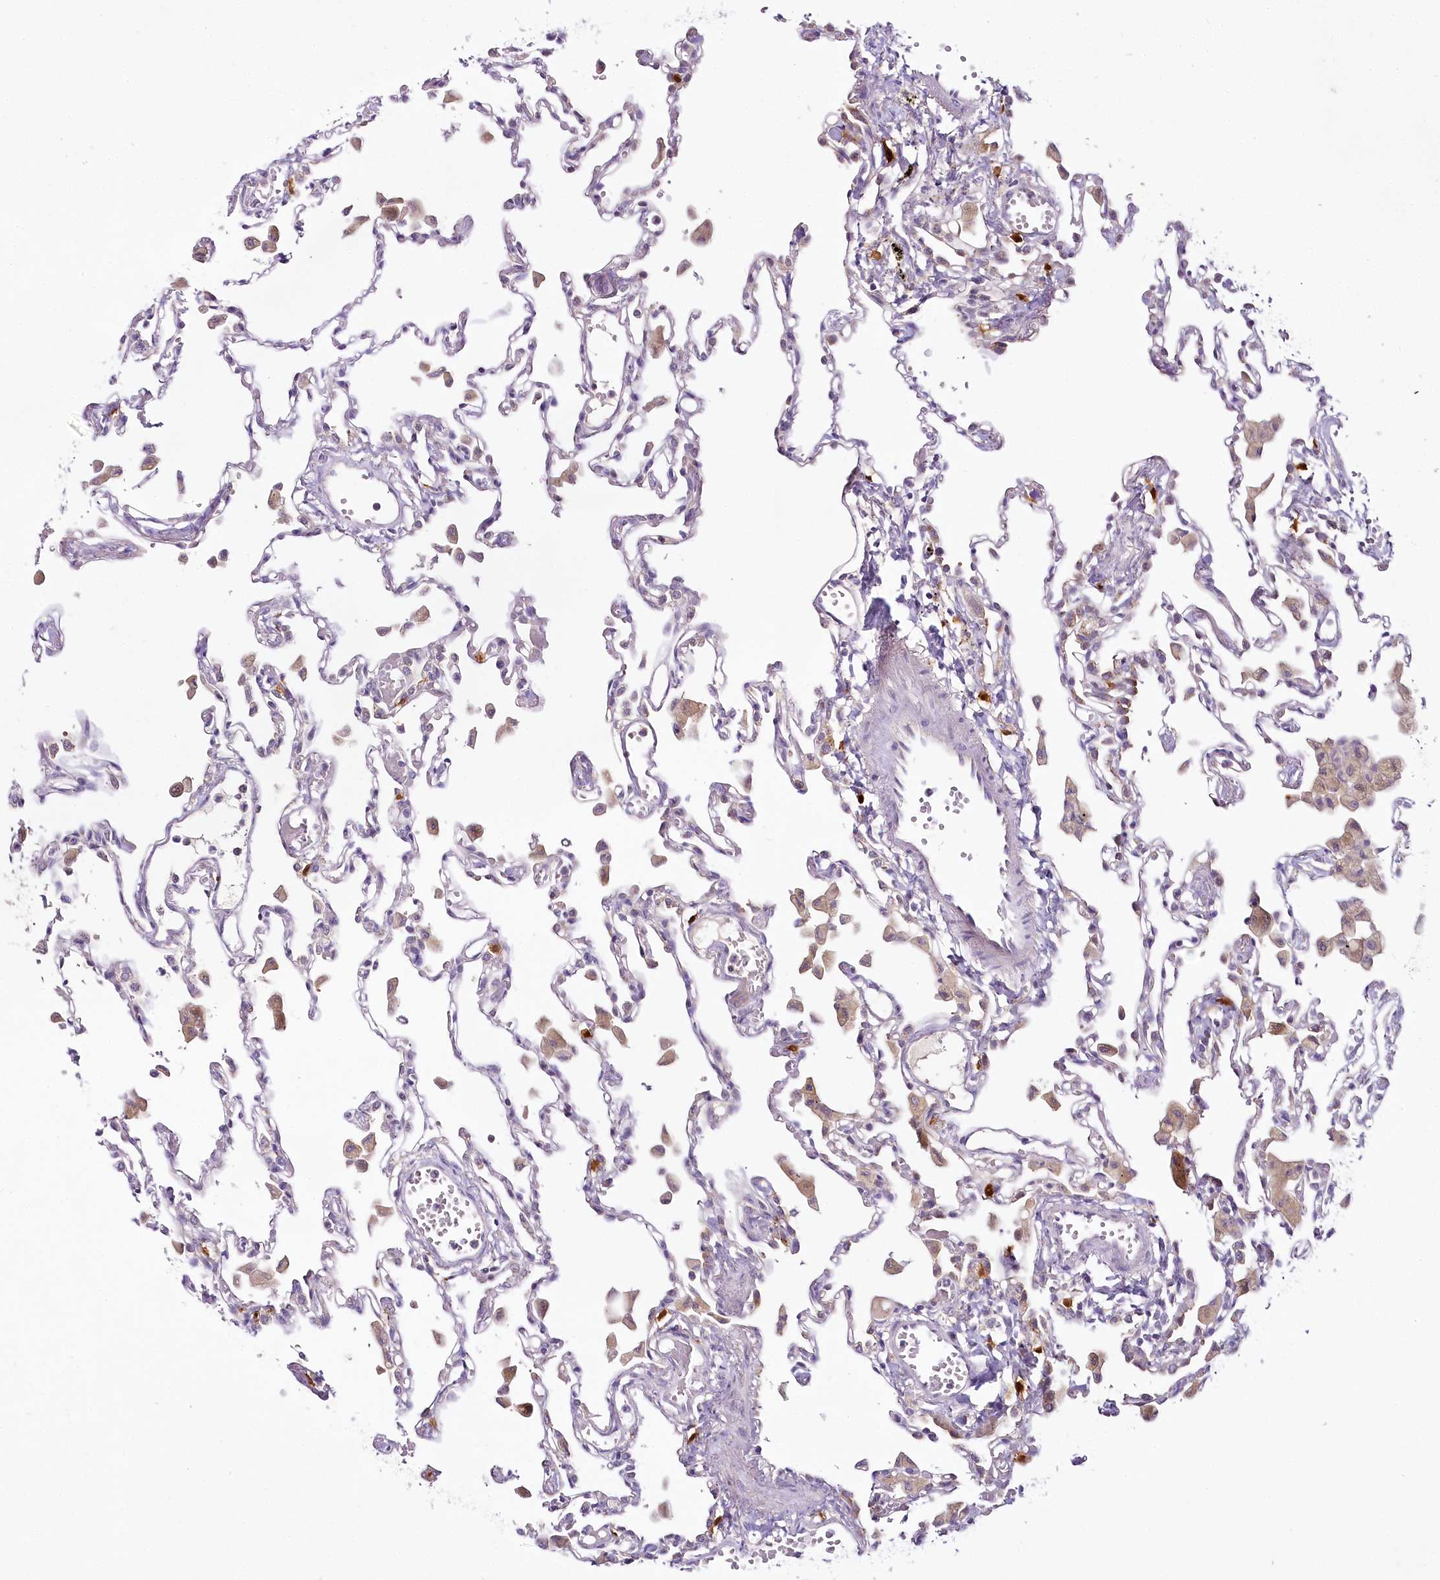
{"staining": {"intensity": "negative", "quantity": "none", "location": "none"}, "tissue": "lung", "cell_type": "Alveolar cells", "image_type": "normal", "snomed": [{"axis": "morphology", "description": "Normal tissue, NOS"}, {"axis": "topography", "description": "Bronchus"}, {"axis": "topography", "description": "Lung"}], "caption": "The histopathology image reveals no significant expression in alveolar cells of lung.", "gene": "VWA5A", "patient": {"sex": "female", "age": 49}}